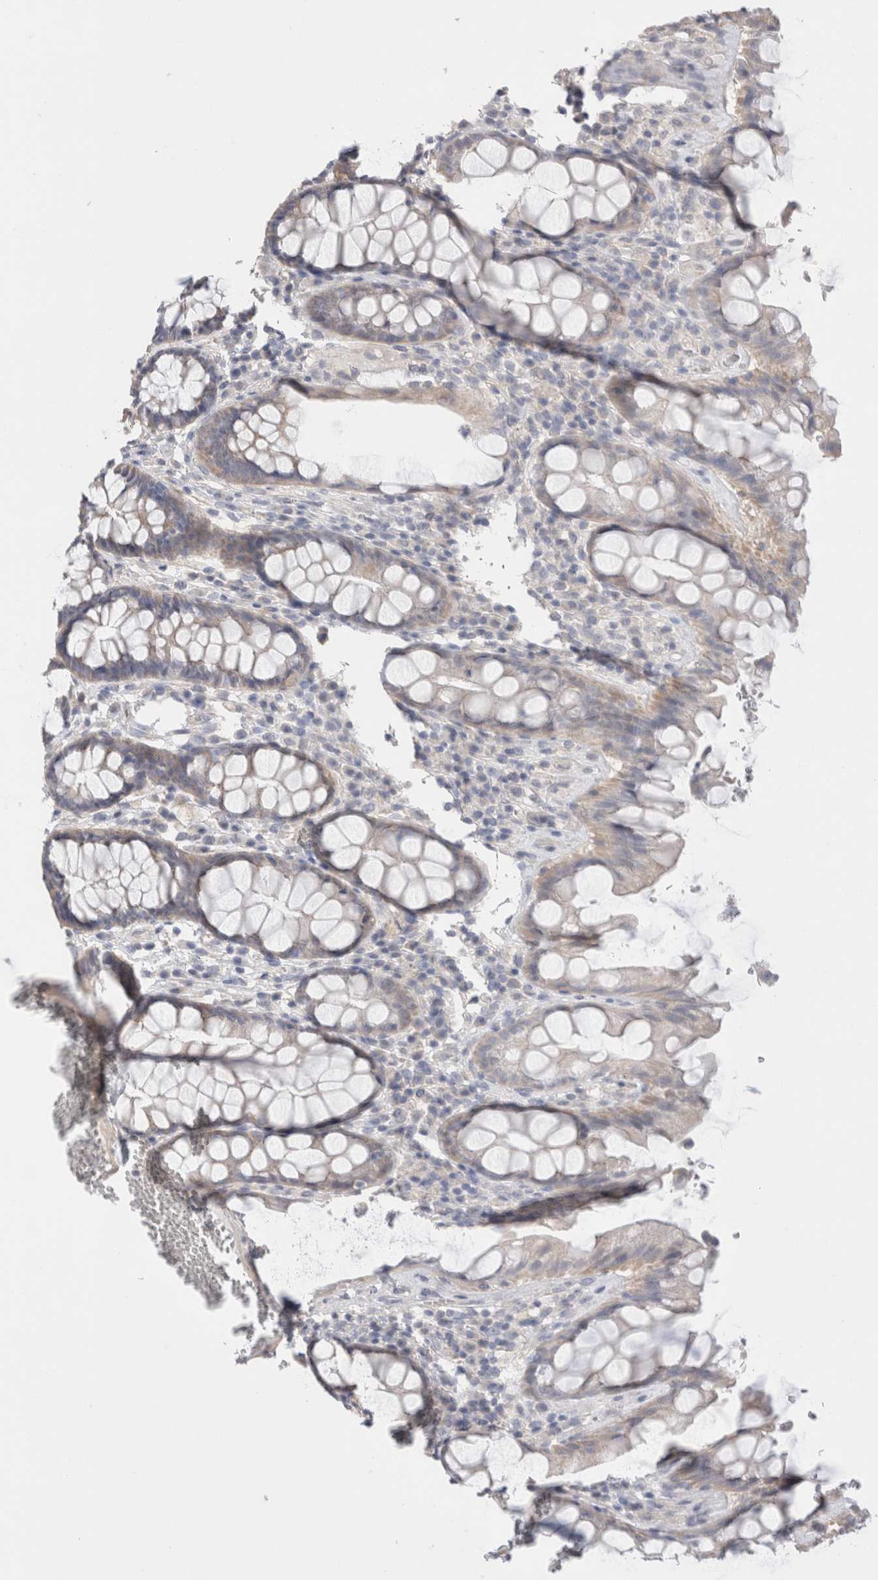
{"staining": {"intensity": "negative", "quantity": "none", "location": "none"}, "tissue": "rectum", "cell_type": "Glandular cells", "image_type": "normal", "snomed": [{"axis": "morphology", "description": "Normal tissue, NOS"}, {"axis": "topography", "description": "Rectum"}], "caption": "Photomicrograph shows no protein staining in glandular cells of unremarkable rectum.", "gene": "DMD", "patient": {"sex": "male", "age": 64}}